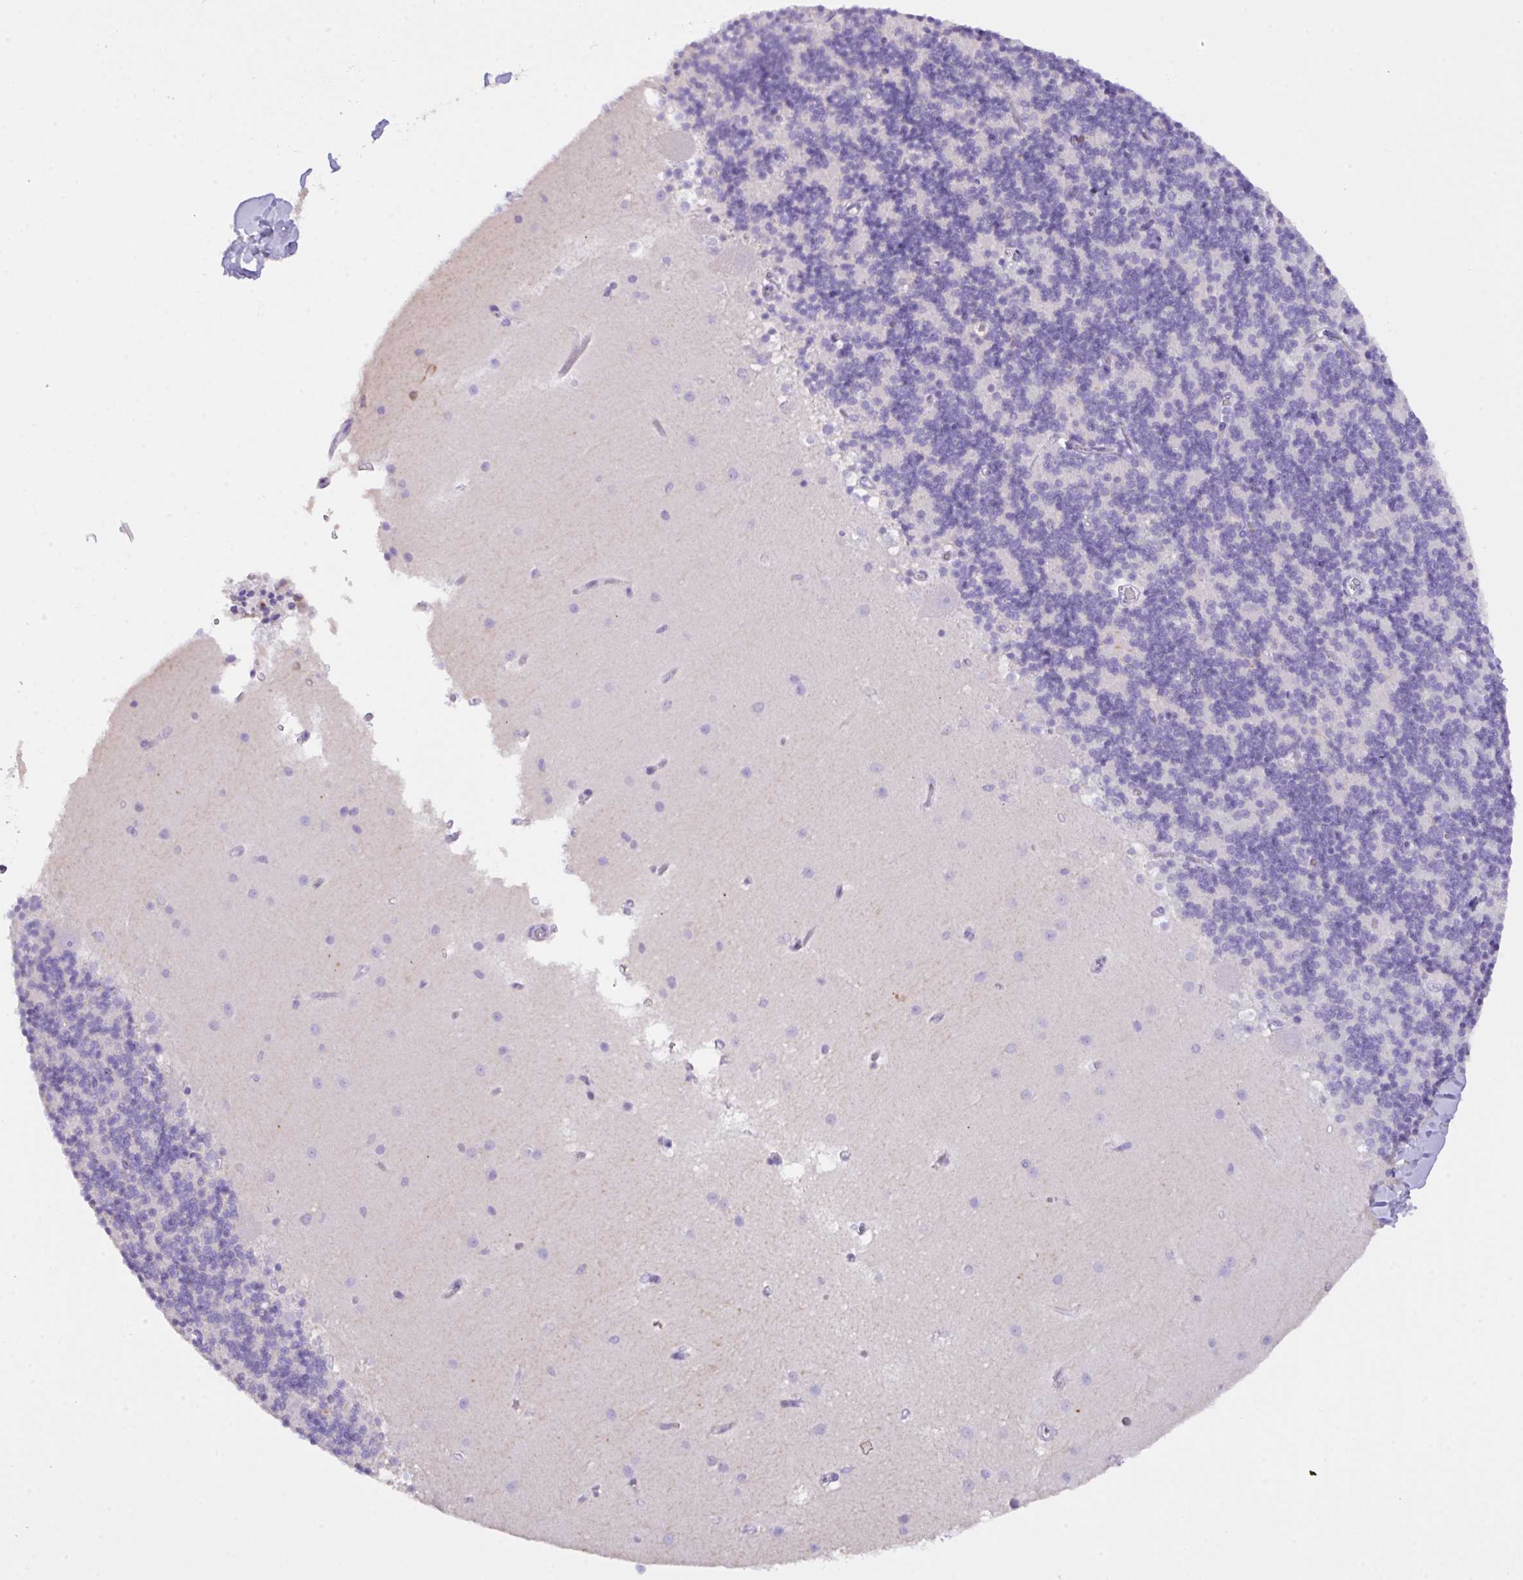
{"staining": {"intensity": "negative", "quantity": "none", "location": "none"}, "tissue": "cerebellum", "cell_type": "Cells in granular layer", "image_type": "normal", "snomed": [{"axis": "morphology", "description": "Normal tissue, NOS"}, {"axis": "topography", "description": "Cerebellum"}], "caption": "Immunohistochemistry (IHC) image of normal human cerebellum stained for a protein (brown), which reveals no staining in cells in granular layer. (Brightfield microscopy of DAB (3,3'-diaminobenzidine) immunohistochemistry (IHC) at high magnification).", "gene": "CST11", "patient": {"sex": "male", "age": 54}}